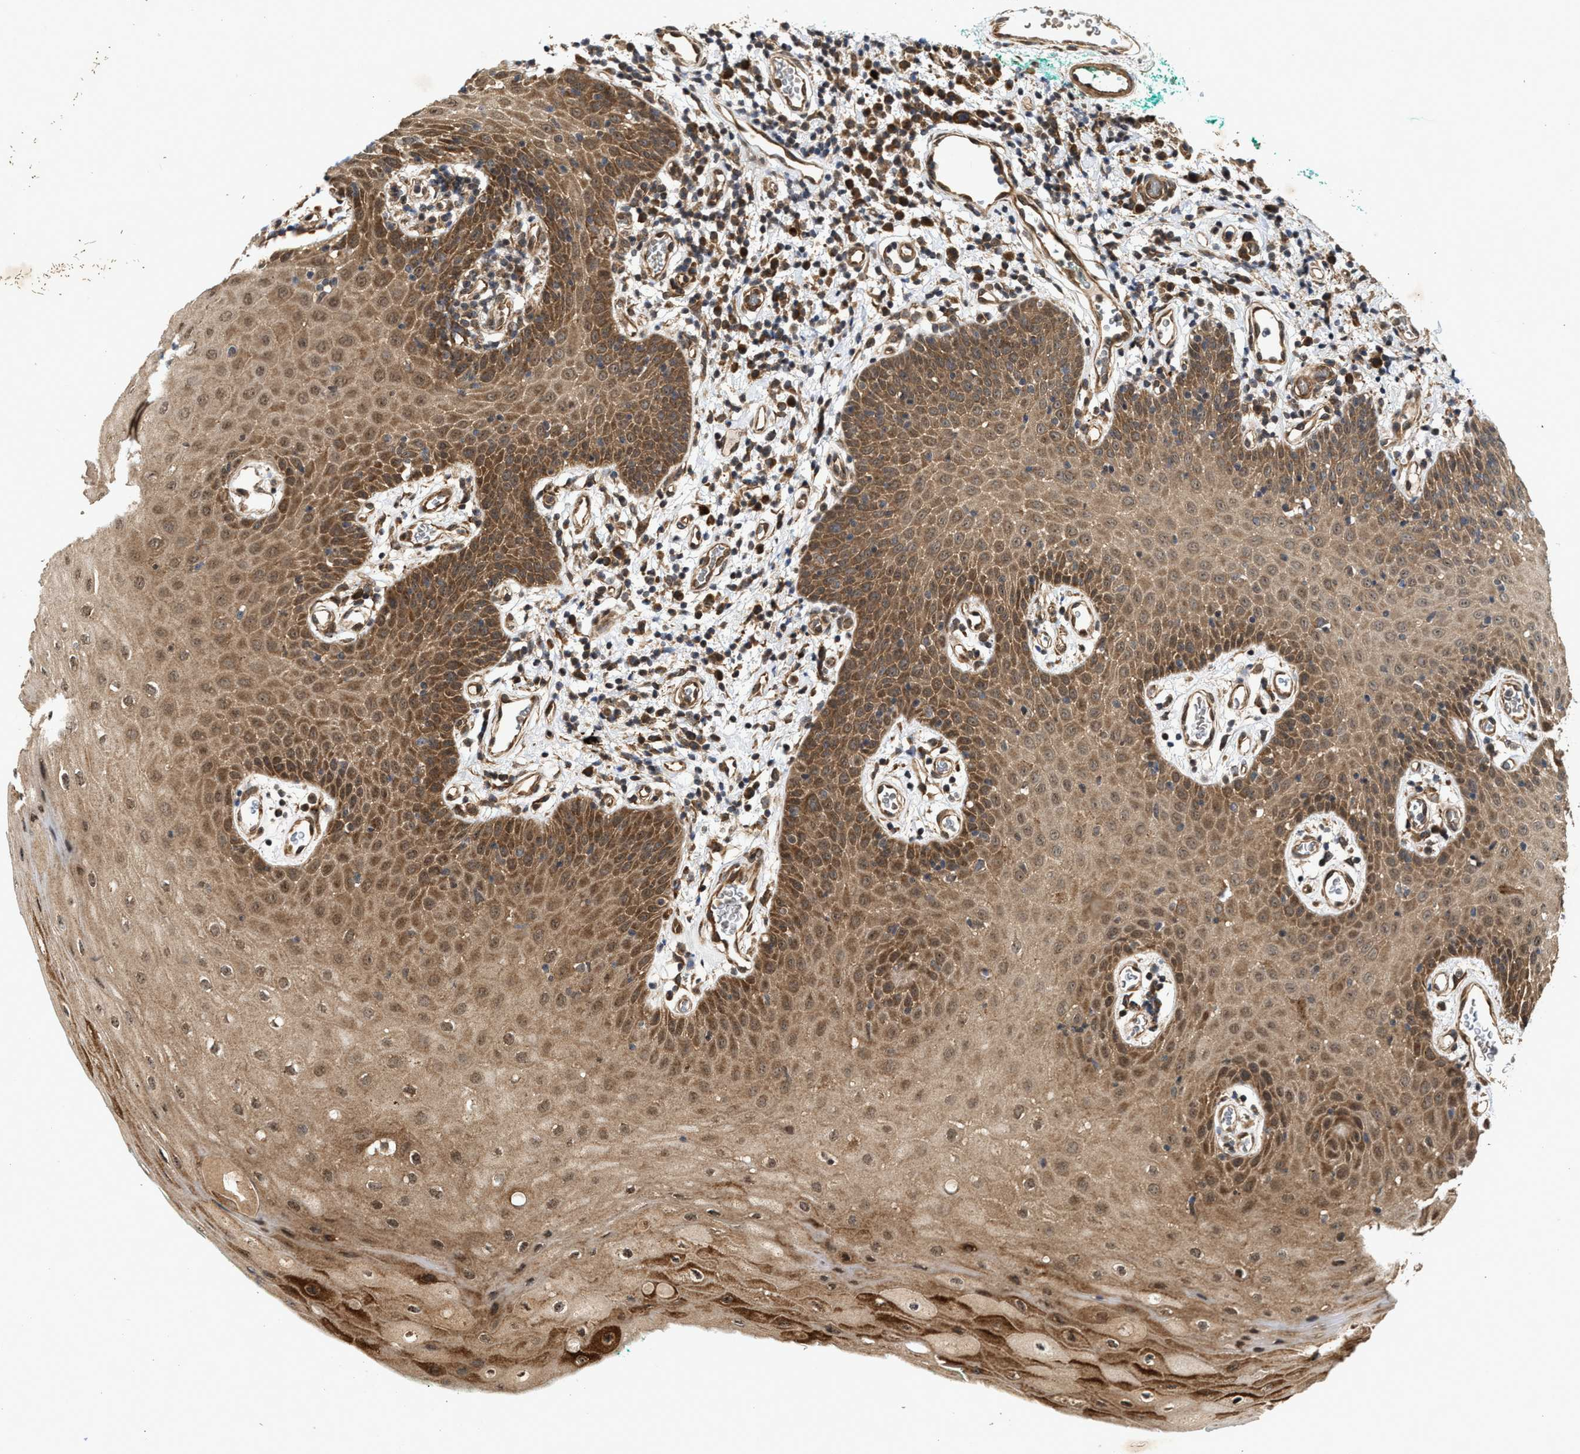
{"staining": {"intensity": "moderate", "quantity": ">75%", "location": "cytoplasmic/membranous"}, "tissue": "oral mucosa", "cell_type": "Squamous epithelial cells", "image_type": "normal", "snomed": [{"axis": "morphology", "description": "Normal tissue, NOS"}, {"axis": "topography", "description": "Oral tissue"}], "caption": "This is an image of immunohistochemistry (IHC) staining of normal oral mucosa, which shows moderate positivity in the cytoplasmic/membranous of squamous epithelial cells.", "gene": "CFLAR", "patient": {"sex": "male", "age": 54}}